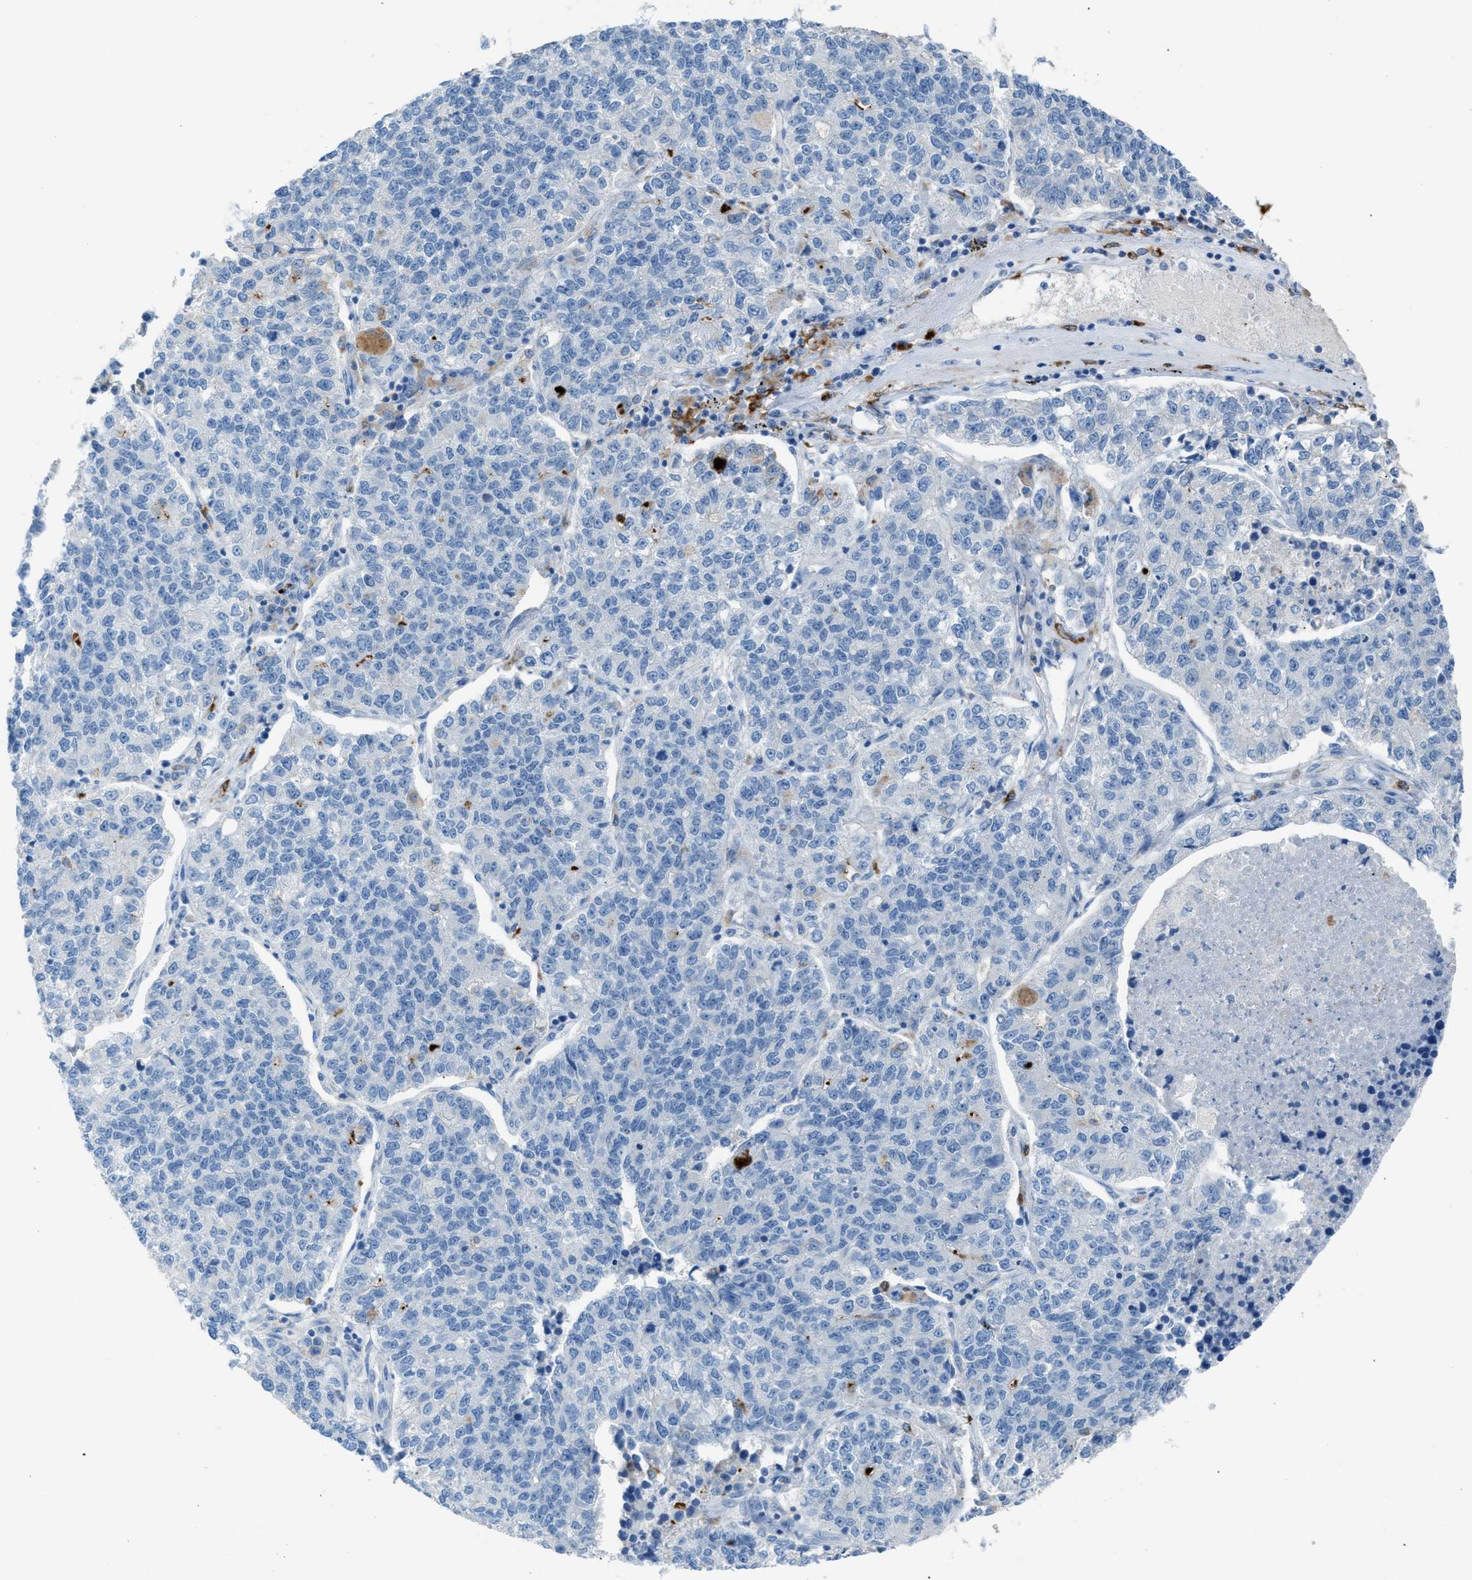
{"staining": {"intensity": "negative", "quantity": "none", "location": "none"}, "tissue": "lung cancer", "cell_type": "Tumor cells", "image_type": "cancer", "snomed": [{"axis": "morphology", "description": "Adenocarcinoma, NOS"}, {"axis": "topography", "description": "Lung"}], "caption": "The photomicrograph displays no significant positivity in tumor cells of lung adenocarcinoma. (IHC, brightfield microscopy, high magnification).", "gene": "CLEC10A", "patient": {"sex": "male", "age": 49}}